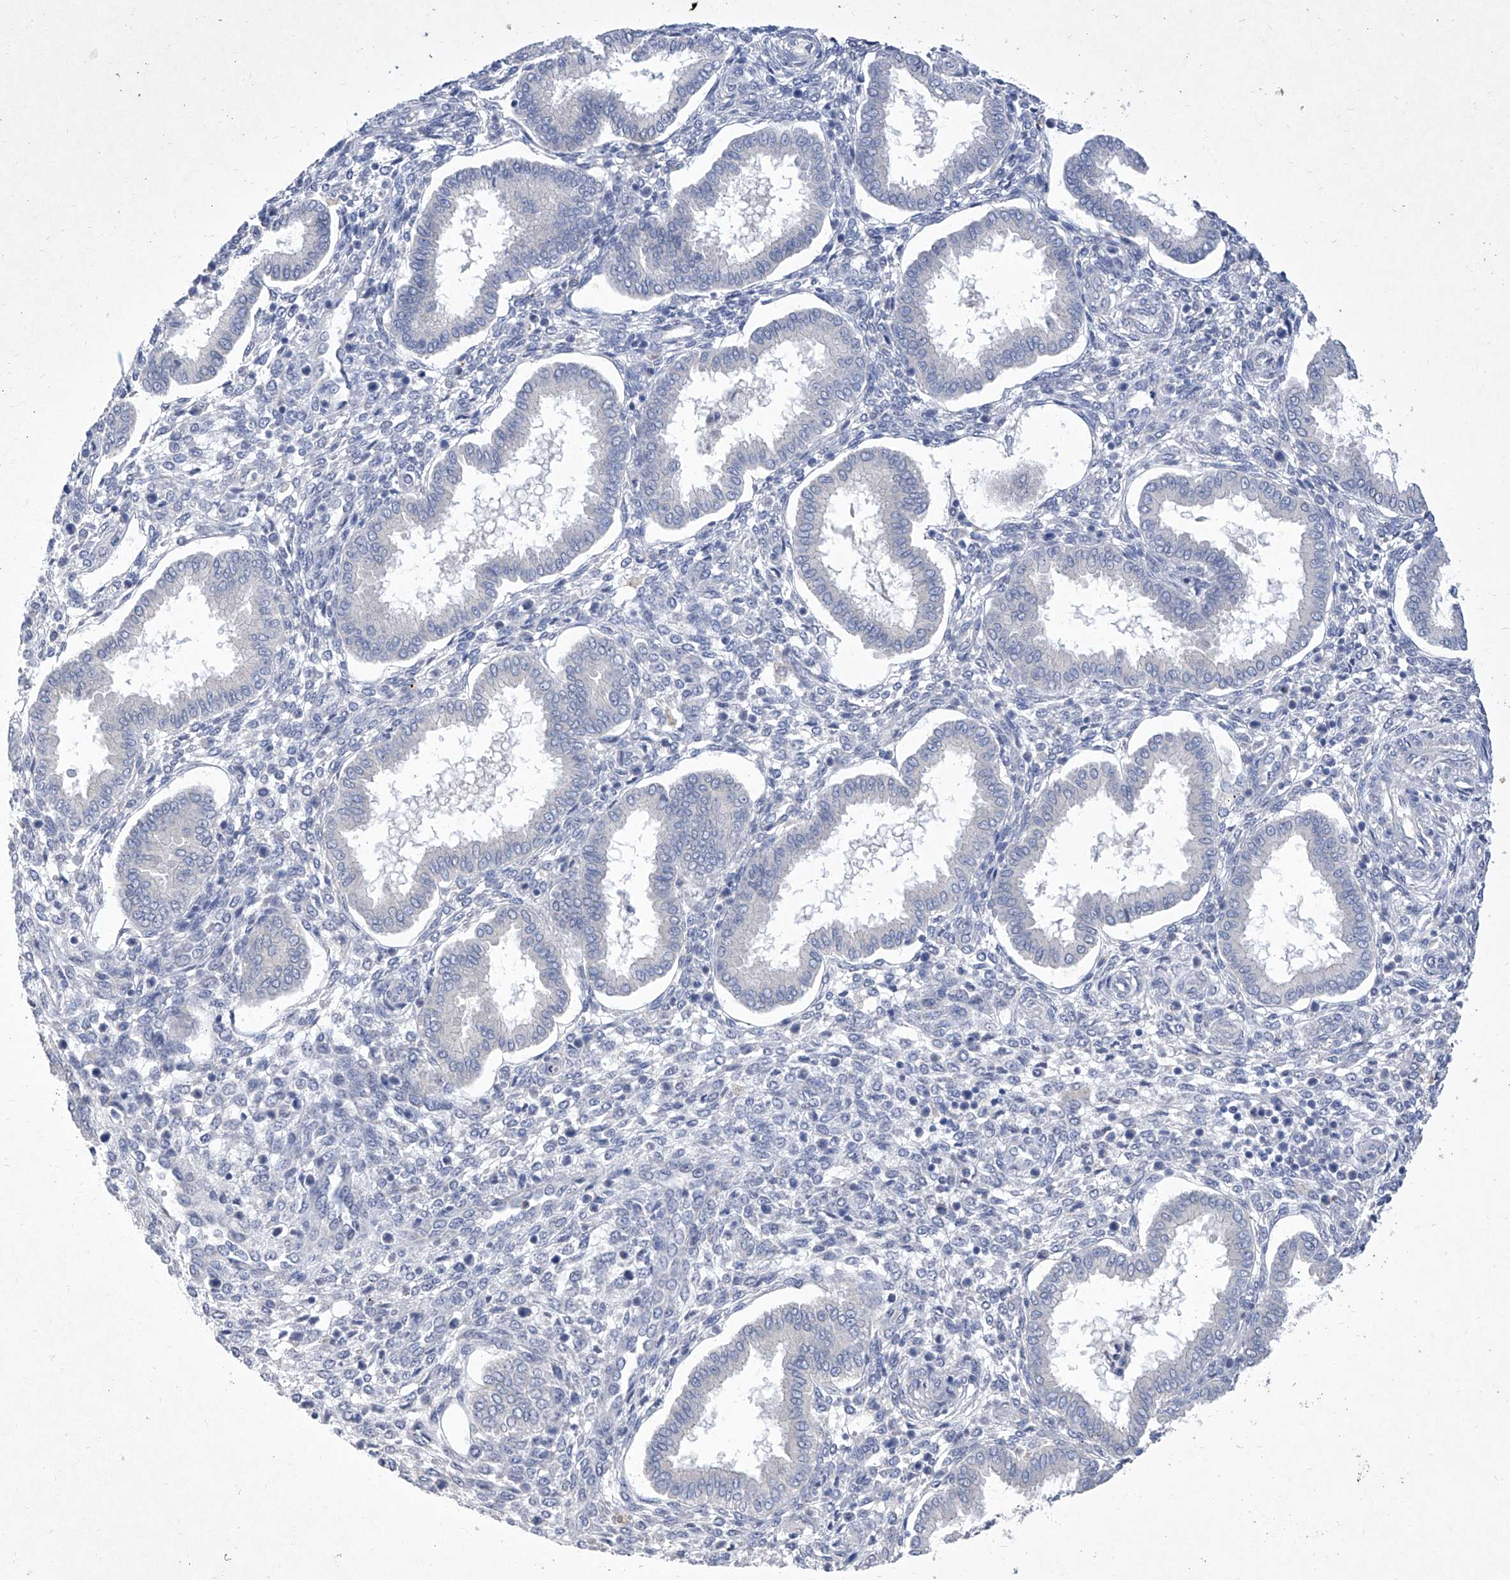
{"staining": {"intensity": "negative", "quantity": "none", "location": "none"}, "tissue": "endometrium", "cell_type": "Cells in endometrial stroma", "image_type": "normal", "snomed": [{"axis": "morphology", "description": "Normal tissue, NOS"}, {"axis": "topography", "description": "Endometrium"}], "caption": "Photomicrograph shows no significant protein staining in cells in endometrial stroma of benign endometrium. (DAB (3,3'-diaminobenzidine) immunohistochemistry, high magnification).", "gene": "IFNL2", "patient": {"sex": "female", "age": 24}}